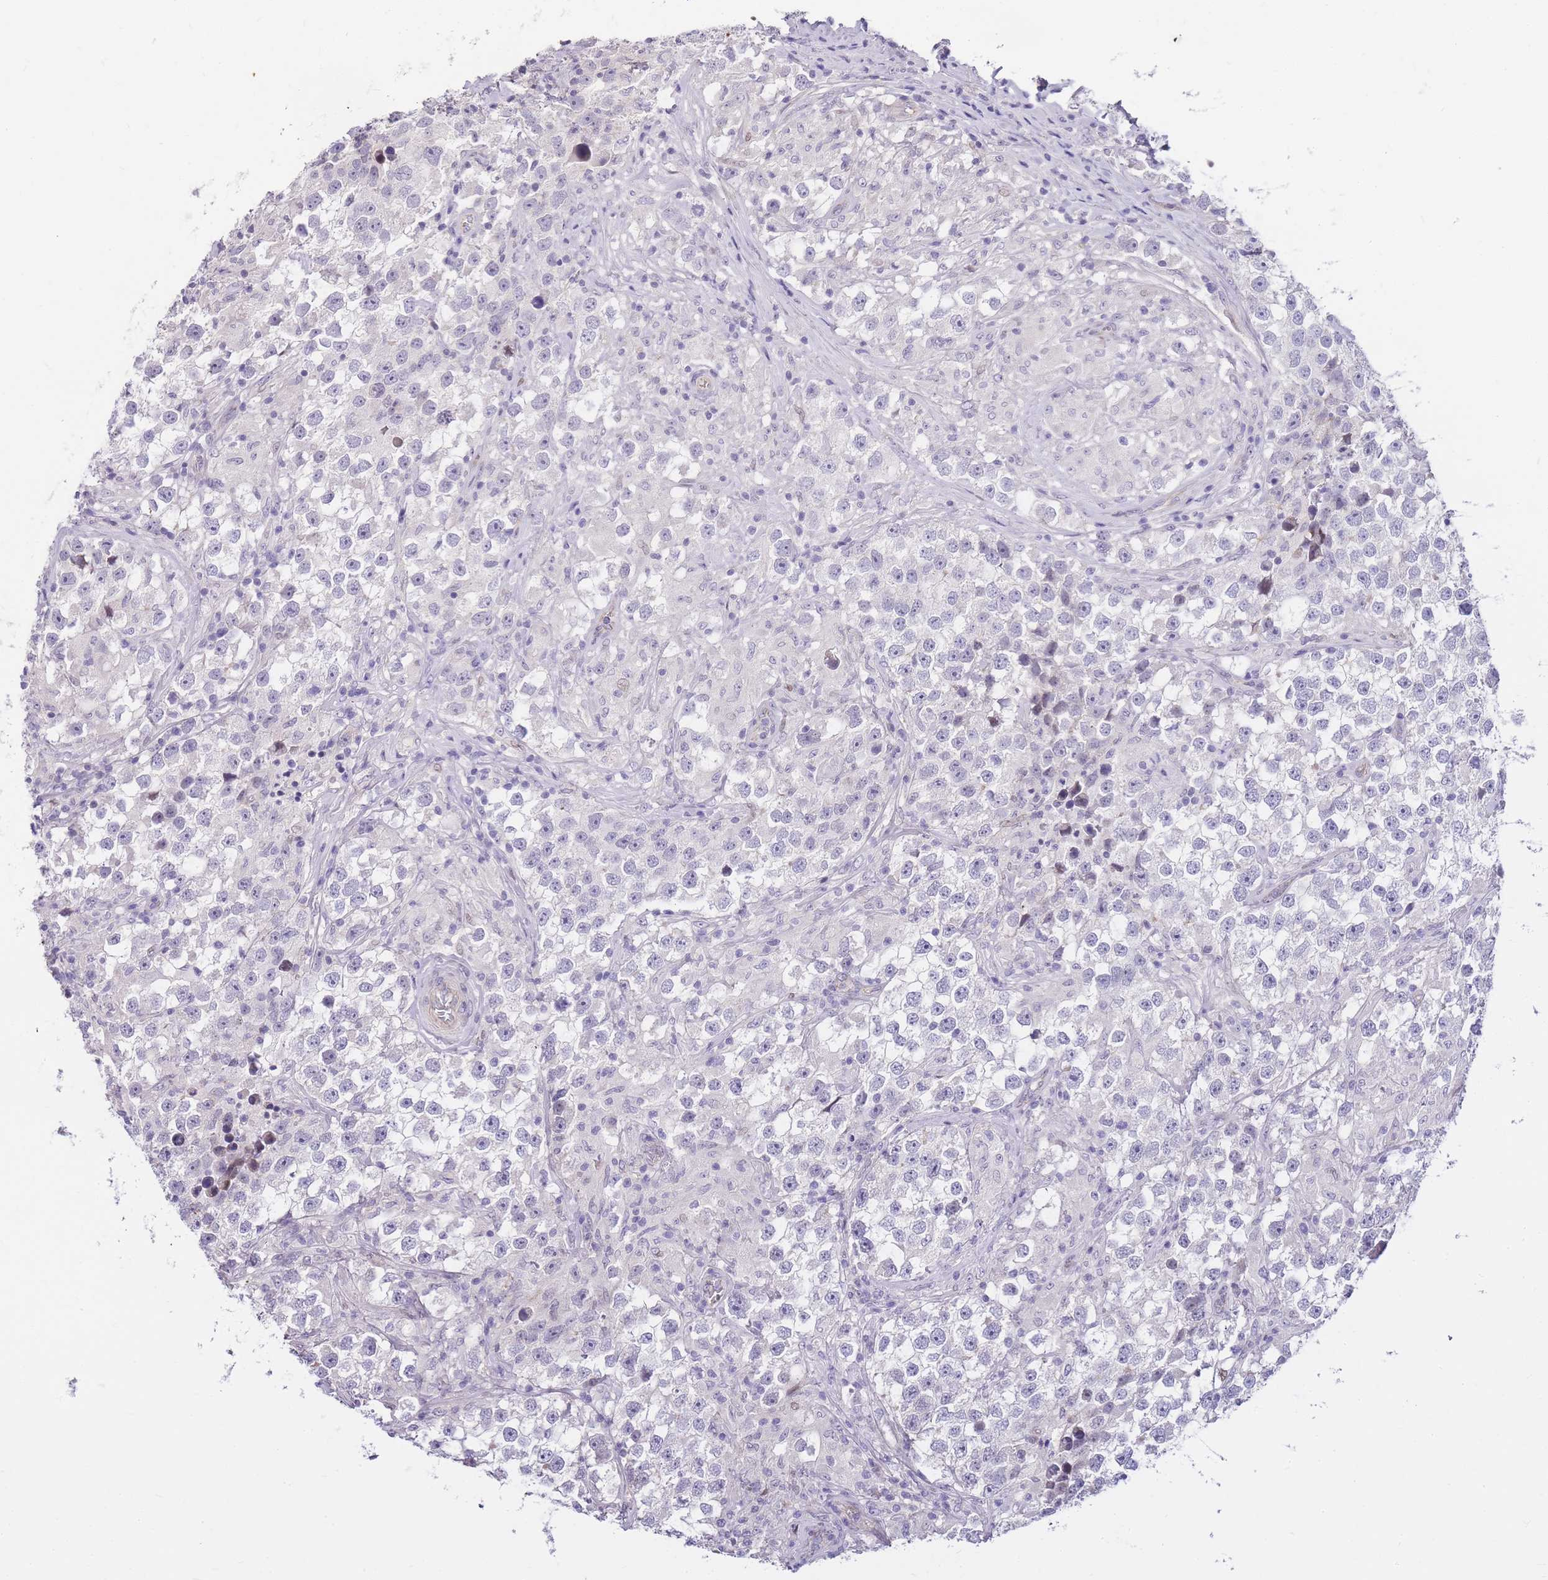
{"staining": {"intensity": "negative", "quantity": "none", "location": "none"}, "tissue": "testis cancer", "cell_type": "Tumor cells", "image_type": "cancer", "snomed": [{"axis": "morphology", "description": "Seminoma, NOS"}, {"axis": "topography", "description": "Testis"}], "caption": "IHC photomicrograph of human seminoma (testis) stained for a protein (brown), which displays no staining in tumor cells.", "gene": "CLBA1", "patient": {"sex": "male", "age": 46}}